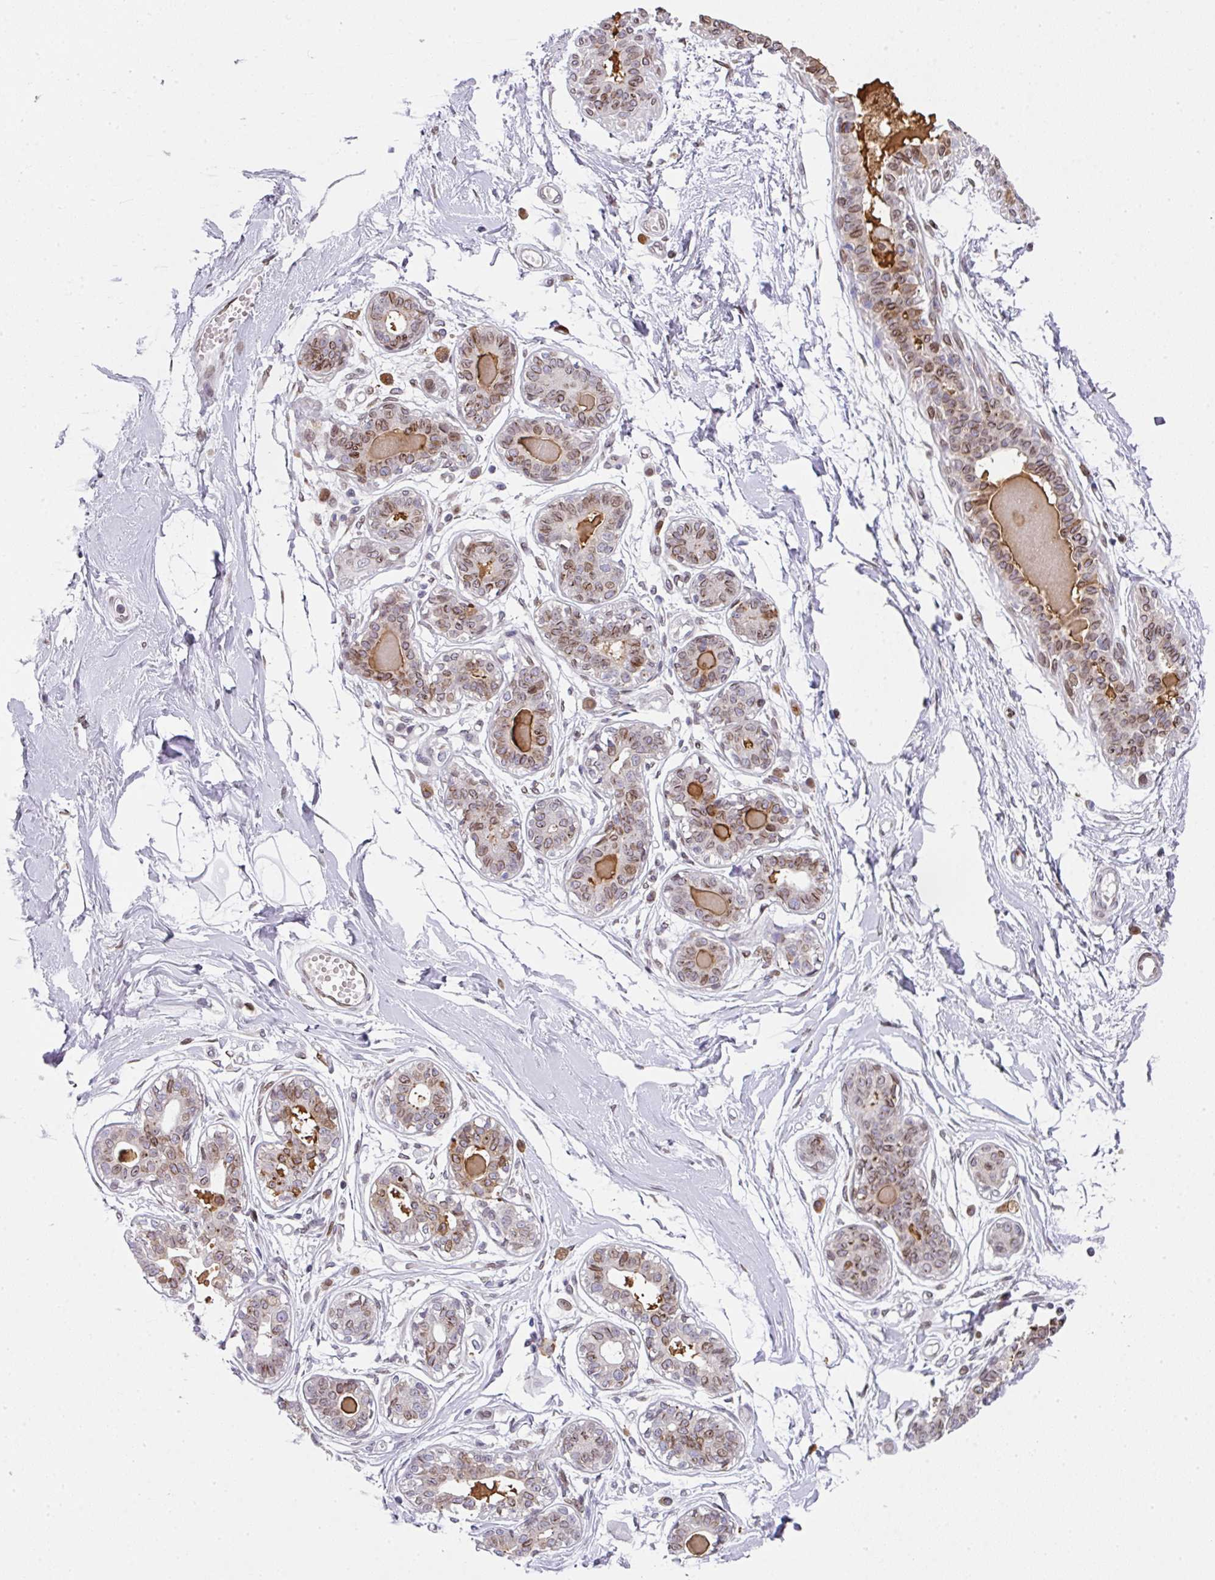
{"staining": {"intensity": "negative", "quantity": "none", "location": "none"}, "tissue": "breast", "cell_type": "Adipocytes", "image_type": "normal", "snomed": [{"axis": "morphology", "description": "Normal tissue, NOS"}, {"axis": "topography", "description": "Breast"}], "caption": "Breast stained for a protein using immunohistochemistry displays no staining adipocytes.", "gene": "PLK1", "patient": {"sex": "female", "age": 45}}